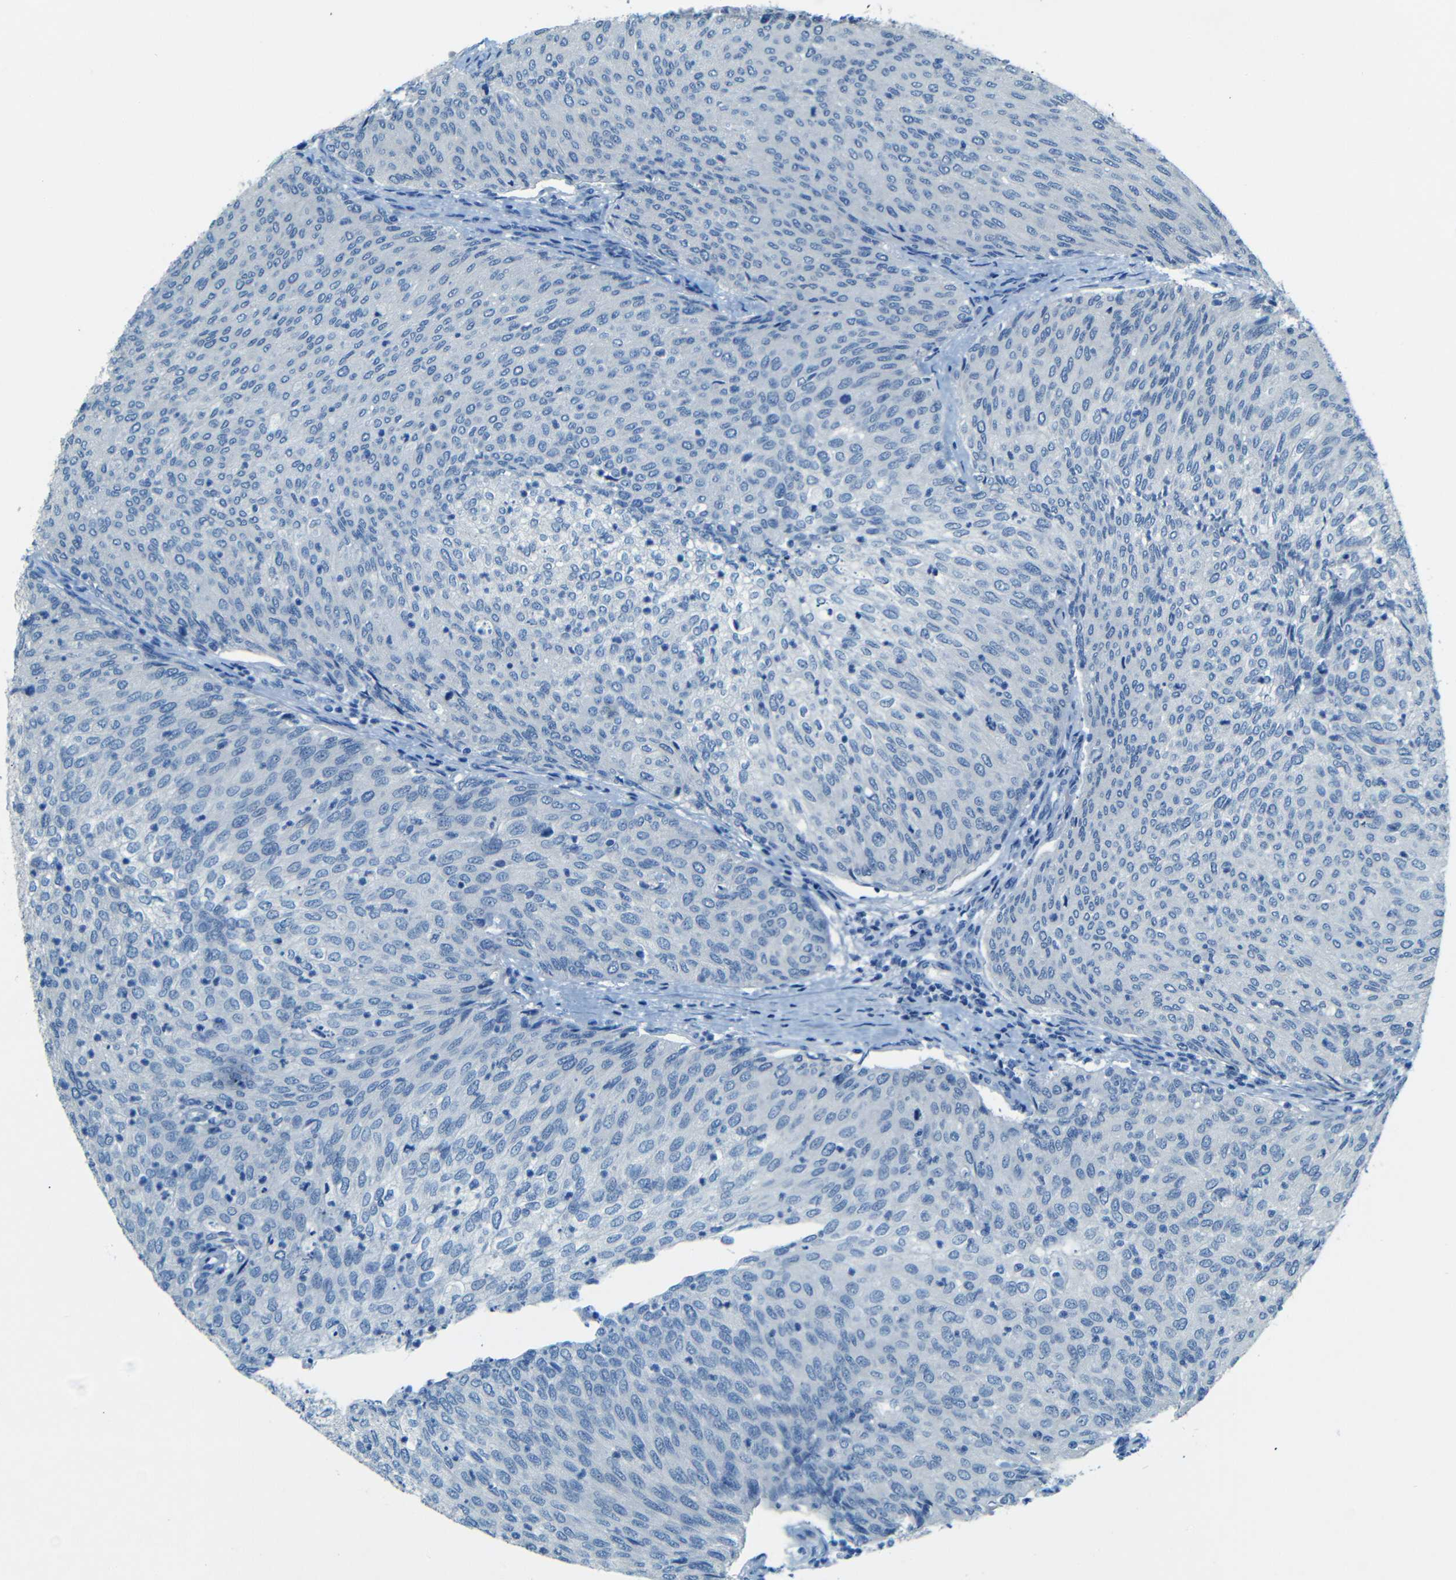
{"staining": {"intensity": "negative", "quantity": "none", "location": "none"}, "tissue": "urothelial cancer", "cell_type": "Tumor cells", "image_type": "cancer", "snomed": [{"axis": "morphology", "description": "Urothelial carcinoma, Low grade"}, {"axis": "topography", "description": "Urinary bladder"}], "caption": "This is an IHC histopathology image of low-grade urothelial carcinoma. There is no expression in tumor cells.", "gene": "ZMAT1", "patient": {"sex": "female", "age": 79}}